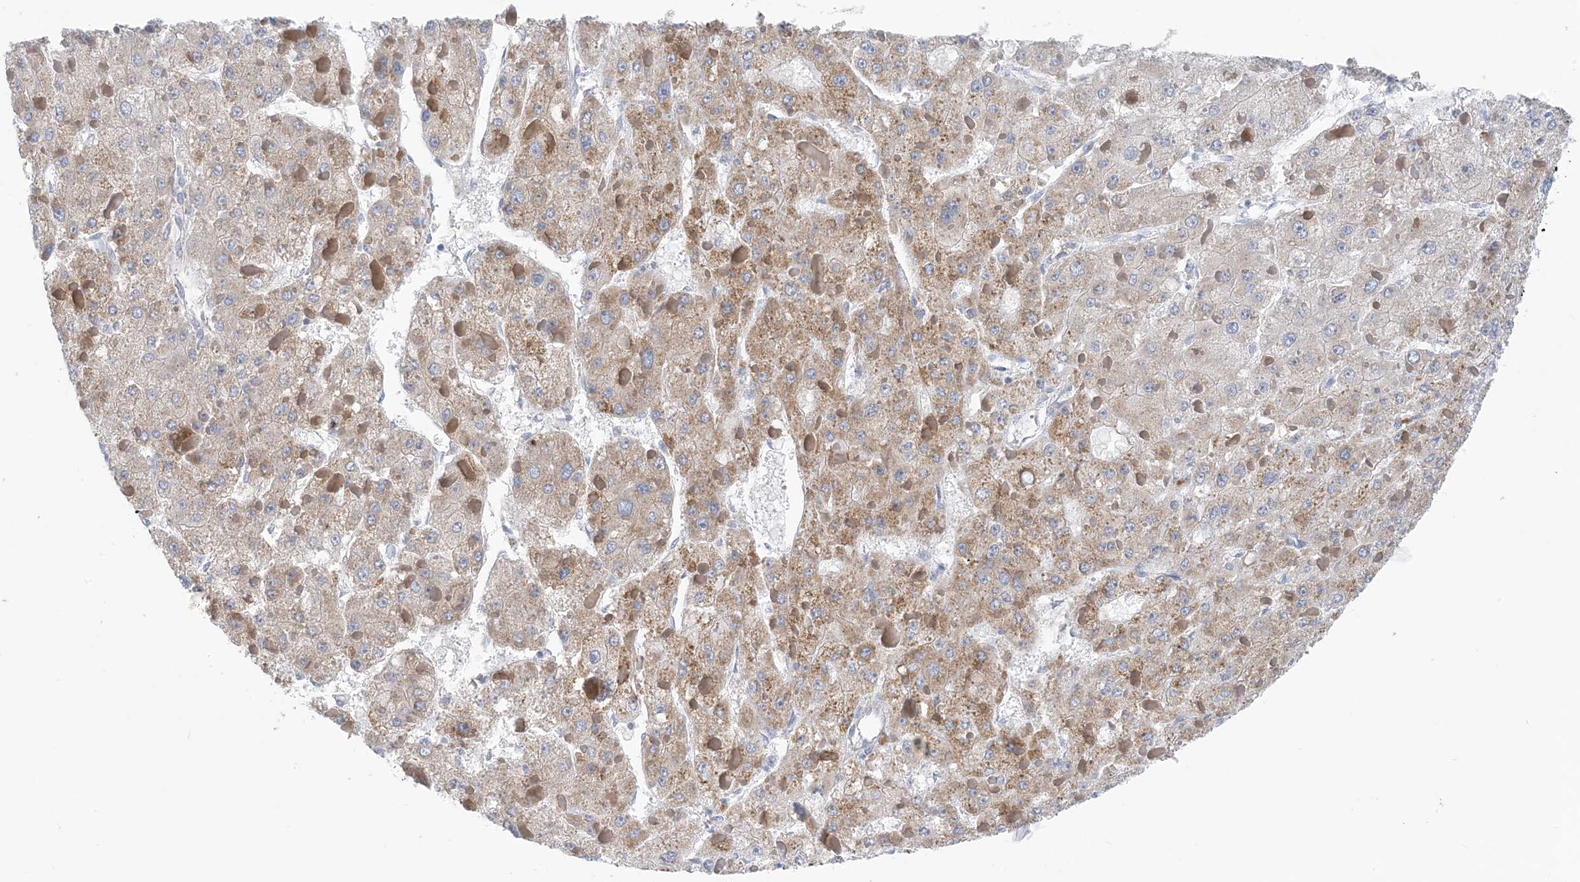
{"staining": {"intensity": "moderate", "quantity": ">75%", "location": "cytoplasmic/membranous"}, "tissue": "liver cancer", "cell_type": "Tumor cells", "image_type": "cancer", "snomed": [{"axis": "morphology", "description": "Carcinoma, Hepatocellular, NOS"}, {"axis": "topography", "description": "Liver"}], "caption": "Liver cancer (hepatocellular carcinoma) tissue exhibits moderate cytoplasmic/membranous expression in about >75% of tumor cells, visualized by immunohistochemistry.", "gene": "EIF2A", "patient": {"sex": "female", "age": 73}}